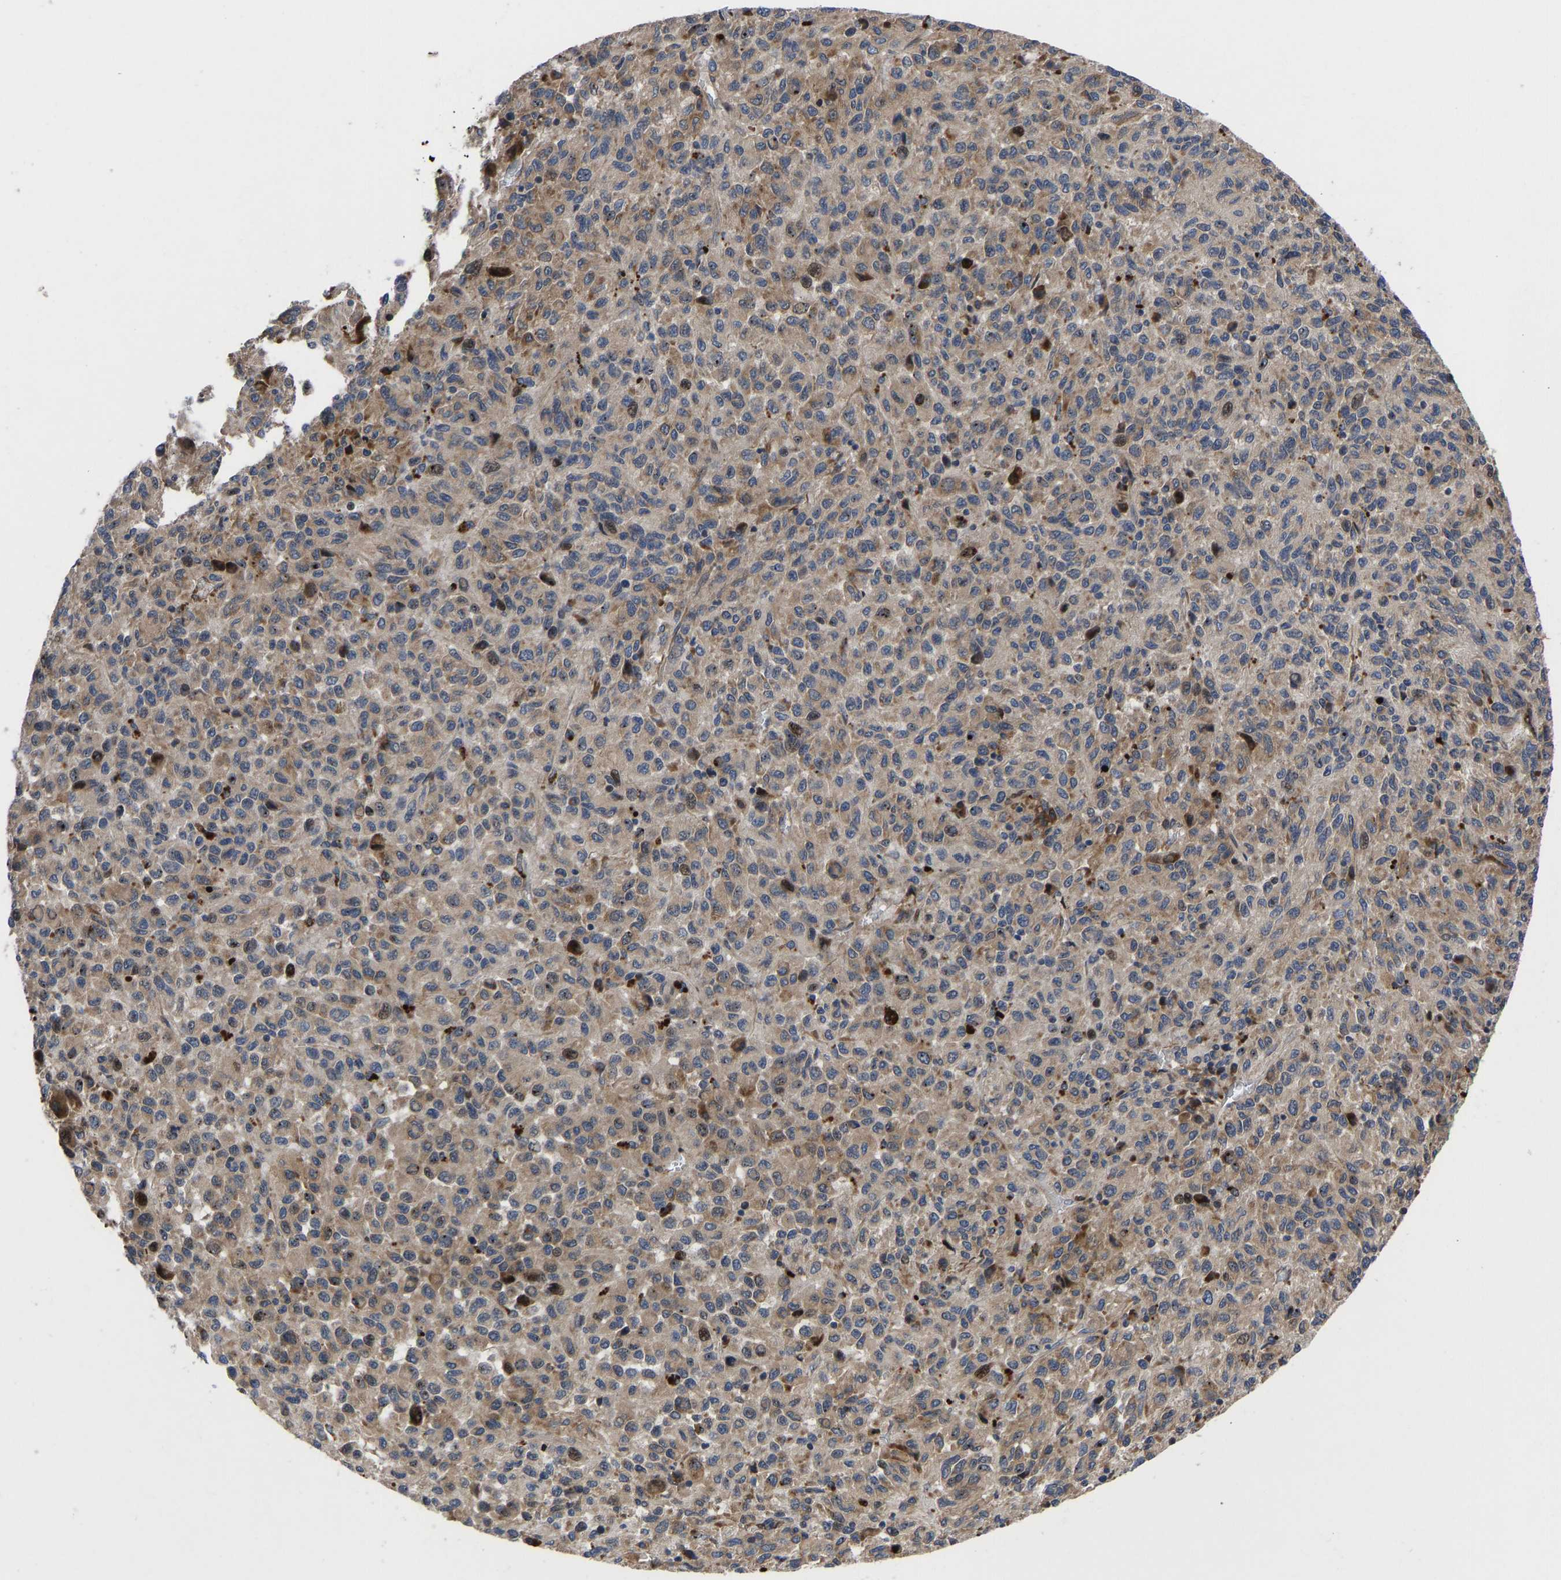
{"staining": {"intensity": "moderate", "quantity": ">75%", "location": "cytoplasmic/membranous"}, "tissue": "melanoma", "cell_type": "Tumor cells", "image_type": "cancer", "snomed": [{"axis": "morphology", "description": "Malignant melanoma, Metastatic site"}, {"axis": "topography", "description": "Lung"}], "caption": "A brown stain highlights moderate cytoplasmic/membranous staining of a protein in malignant melanoma (metastatic site) tumor cells. (Brightfield microscopy of DAB IHC at high magnification).", "gene": "TMEM38B", "patient": {"sex": "male", "age": 64}}